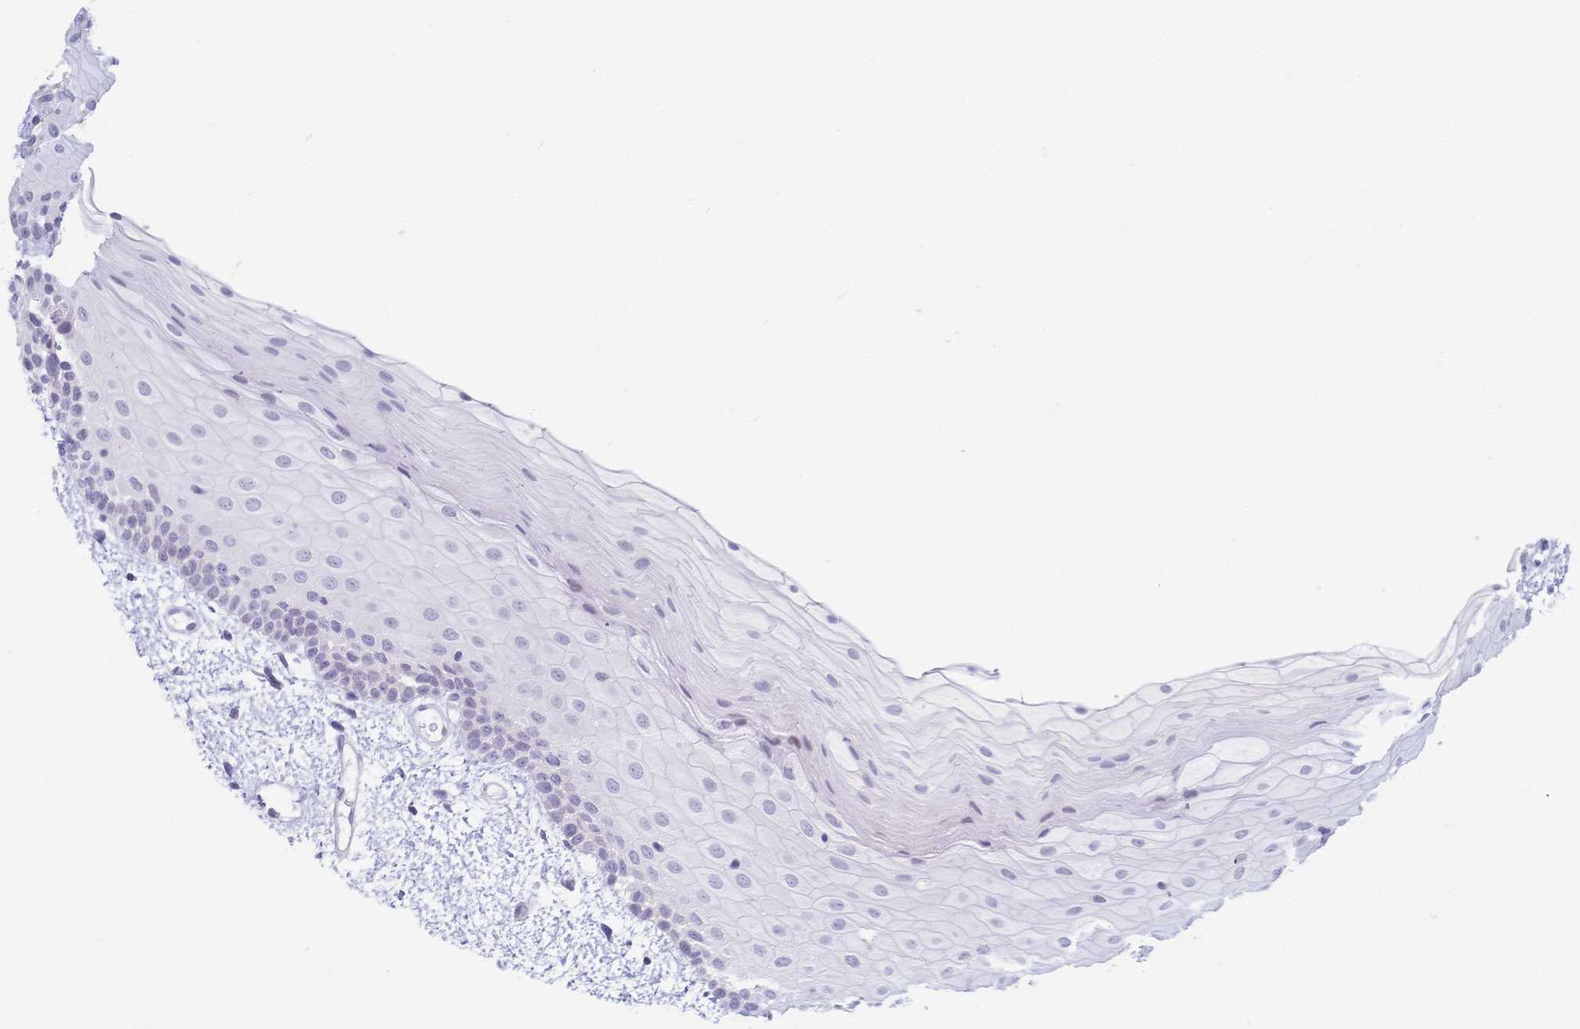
{"staining": {"intensity": "negative", "quantity": "none", "location": "none"}, "tissue": "oral mucosa", "cell_type": "Squamous epithelial cells", "image_type": "normal", "snomed": [{"axis": "morphology", "description": "Normal tissue, NOS"}, {"axis": "topography", "description": "Oral tissue"}], "caption": "Benign oral mucosa was stained to show a protein in brown. There is no significant expression in squamous epithelial cells. (Brightfield microscopy of DAB (3,3'-diaminobenzidine) immunohistochemistry (IHC) at high magnification).", "gene": "CR2", "patient": {"sex": "female", "age": 82}}